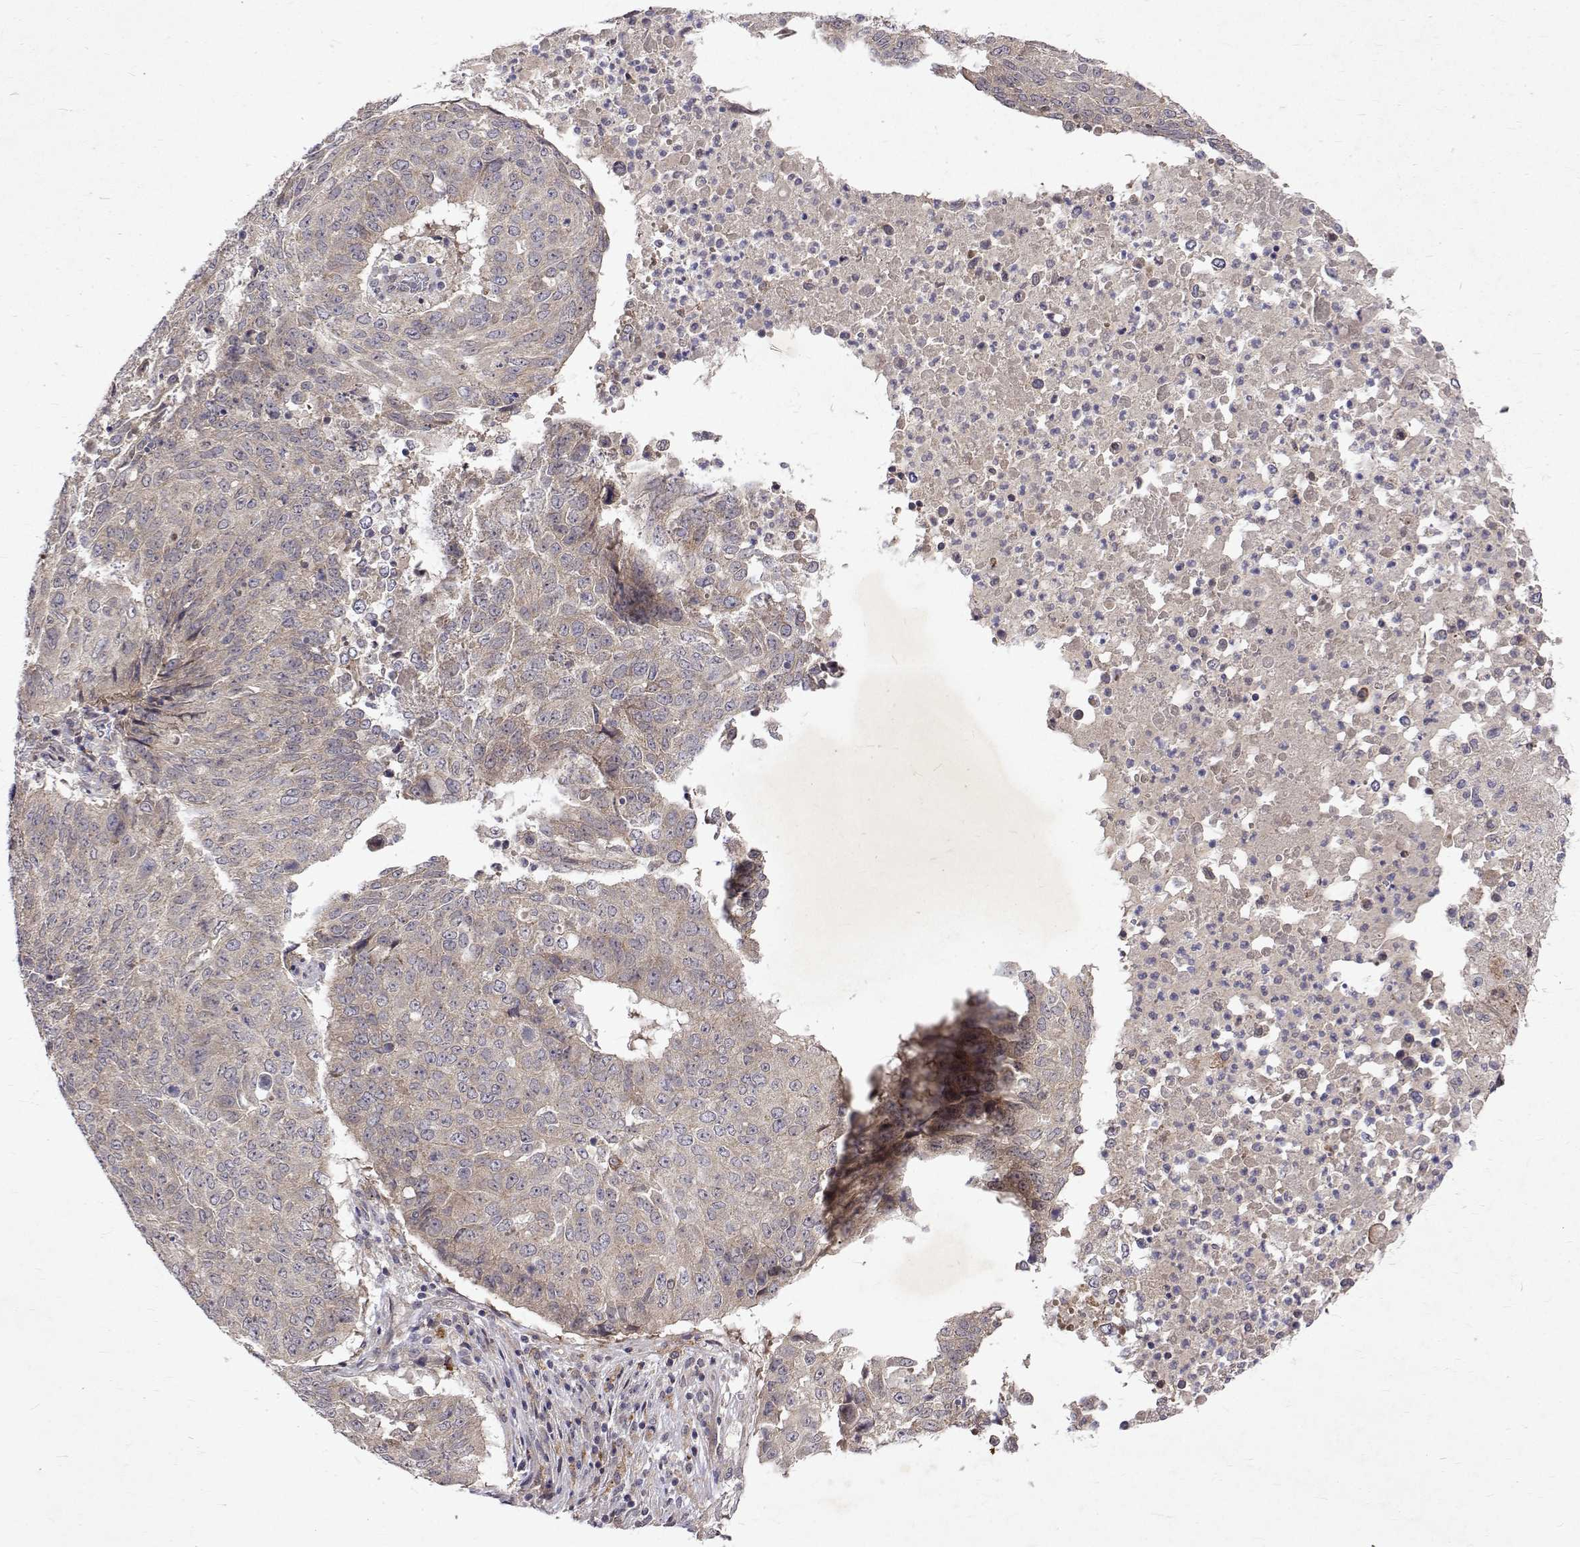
{"staining": {"intensity": "weak", "quantity": "<25%", "location": "cytoplasmic/membranous"}, "tissue": "lung cancer", "cell_type": "Tumor cells", "image_type": "cancer", "snomed": [{"axis": "morphology", "description": "Normal tissue, NOS"}, {"axis": "morphology", "description": "Squamous cell carcinoma, NOS"}, {"axis": "topography", "description": "Bronchus"}, {"axis": "topography", "description": "Lung"}], "caption": "Immunohistochemistry image of neoplastic tissue: human lung squamous cell carcinoma stained with DAB reveals no significant protein positivity in tumor cells.", "gene": "ALKBH8", "patient": {"sex": "male", "age": 64}}